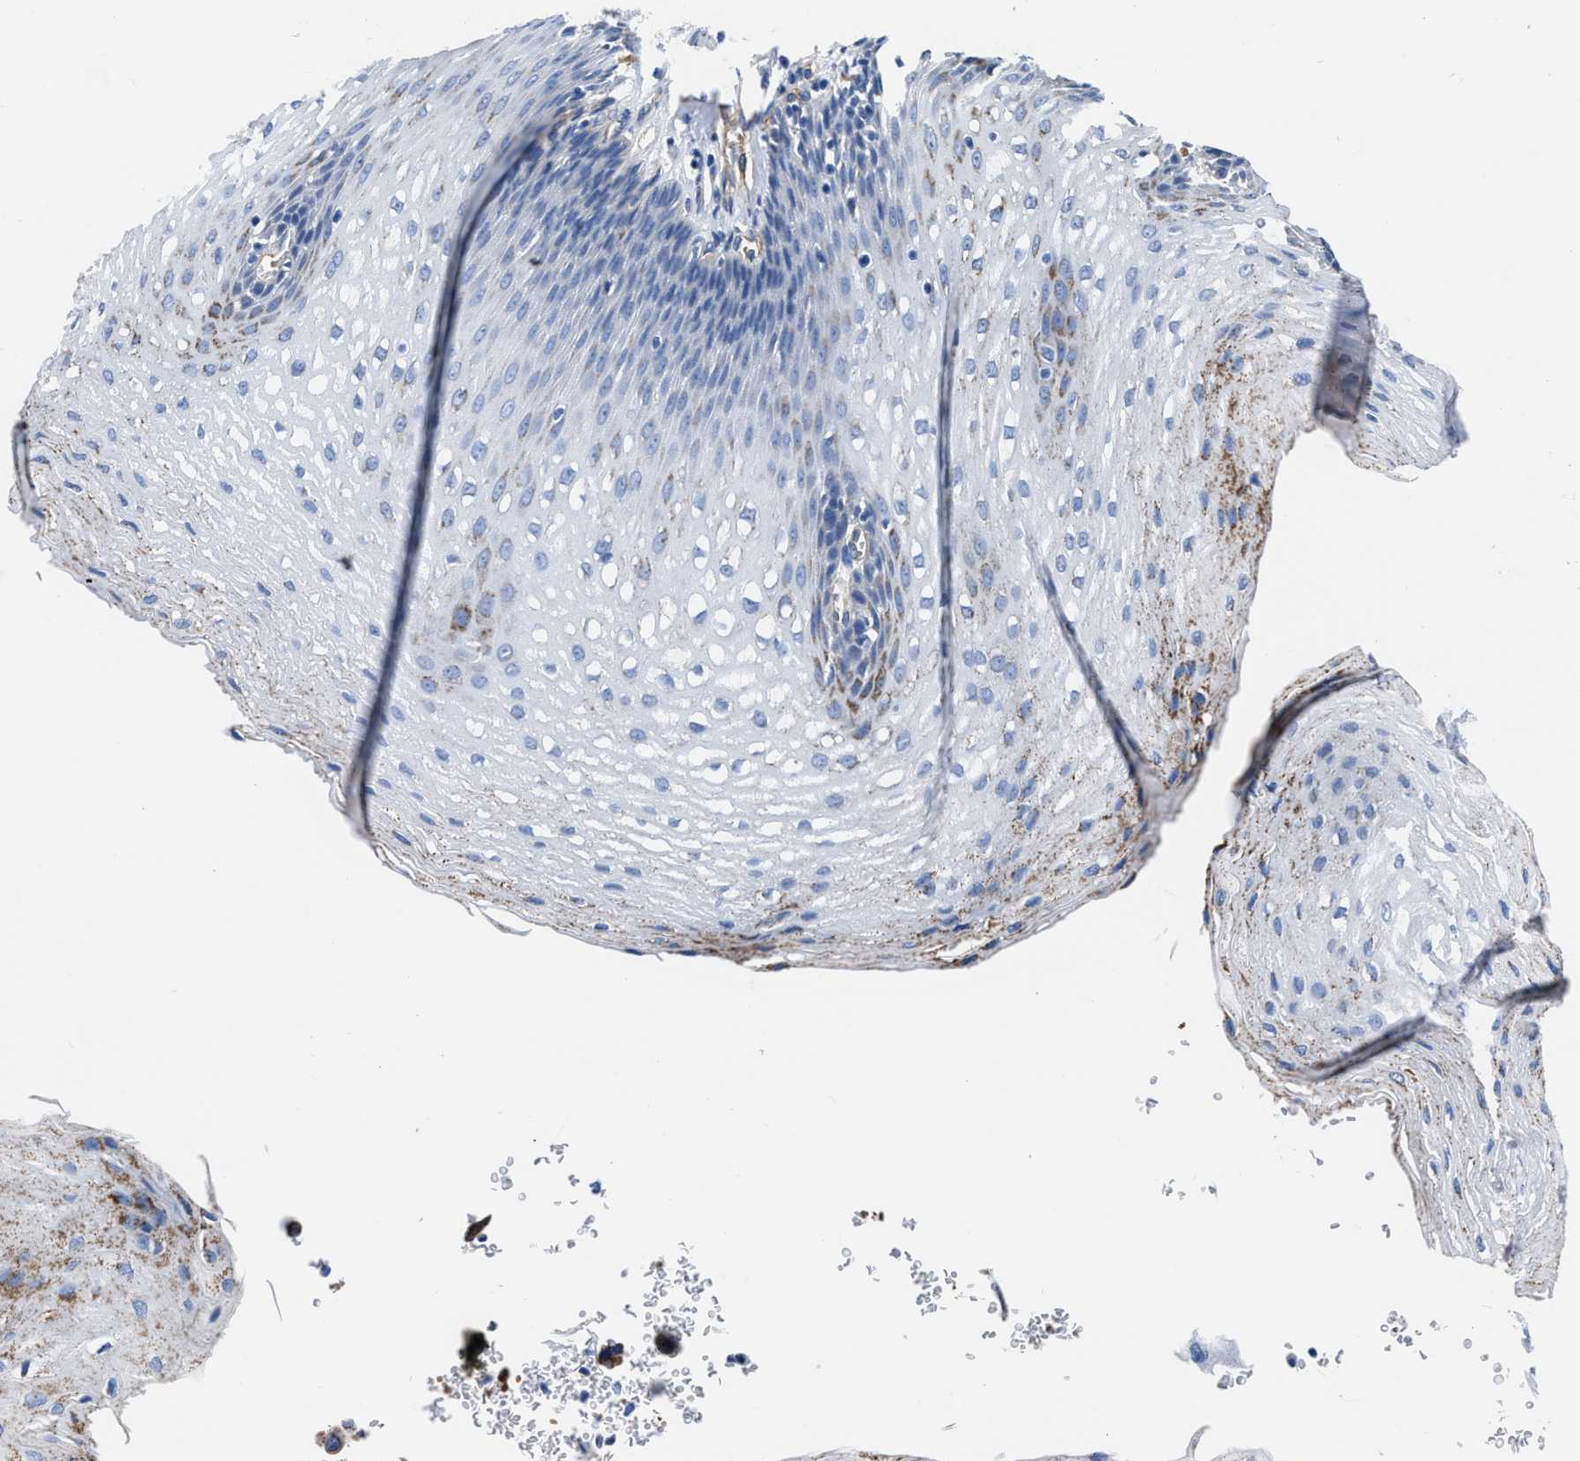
{"staining": {"intensity": "moderate", "quantity": "<25%", "location": "cytoplasmic/membranous"}, "tissue": "esophagus", "cell_type": "Squamous epithelial cells", "image_type": "normal", "snomed": [{"axis": "morphology", "description": "Normal tissue, NOS"}, {"axis": "topography", "description": "Esophagus"}], "caption": "Immunohistochemistry (IHC) micrograph of unremarkable esophagus: human esophagus stained using IHC demonstrates low levels of moderate protein expression localized specifically in the cytoplasmic/membranous of squamous epithelial cells, appearing as a cytoplasmic/membranous brown color.", "gene": "KCNMB3", "patient": {"sex": "male", "age": 48}}